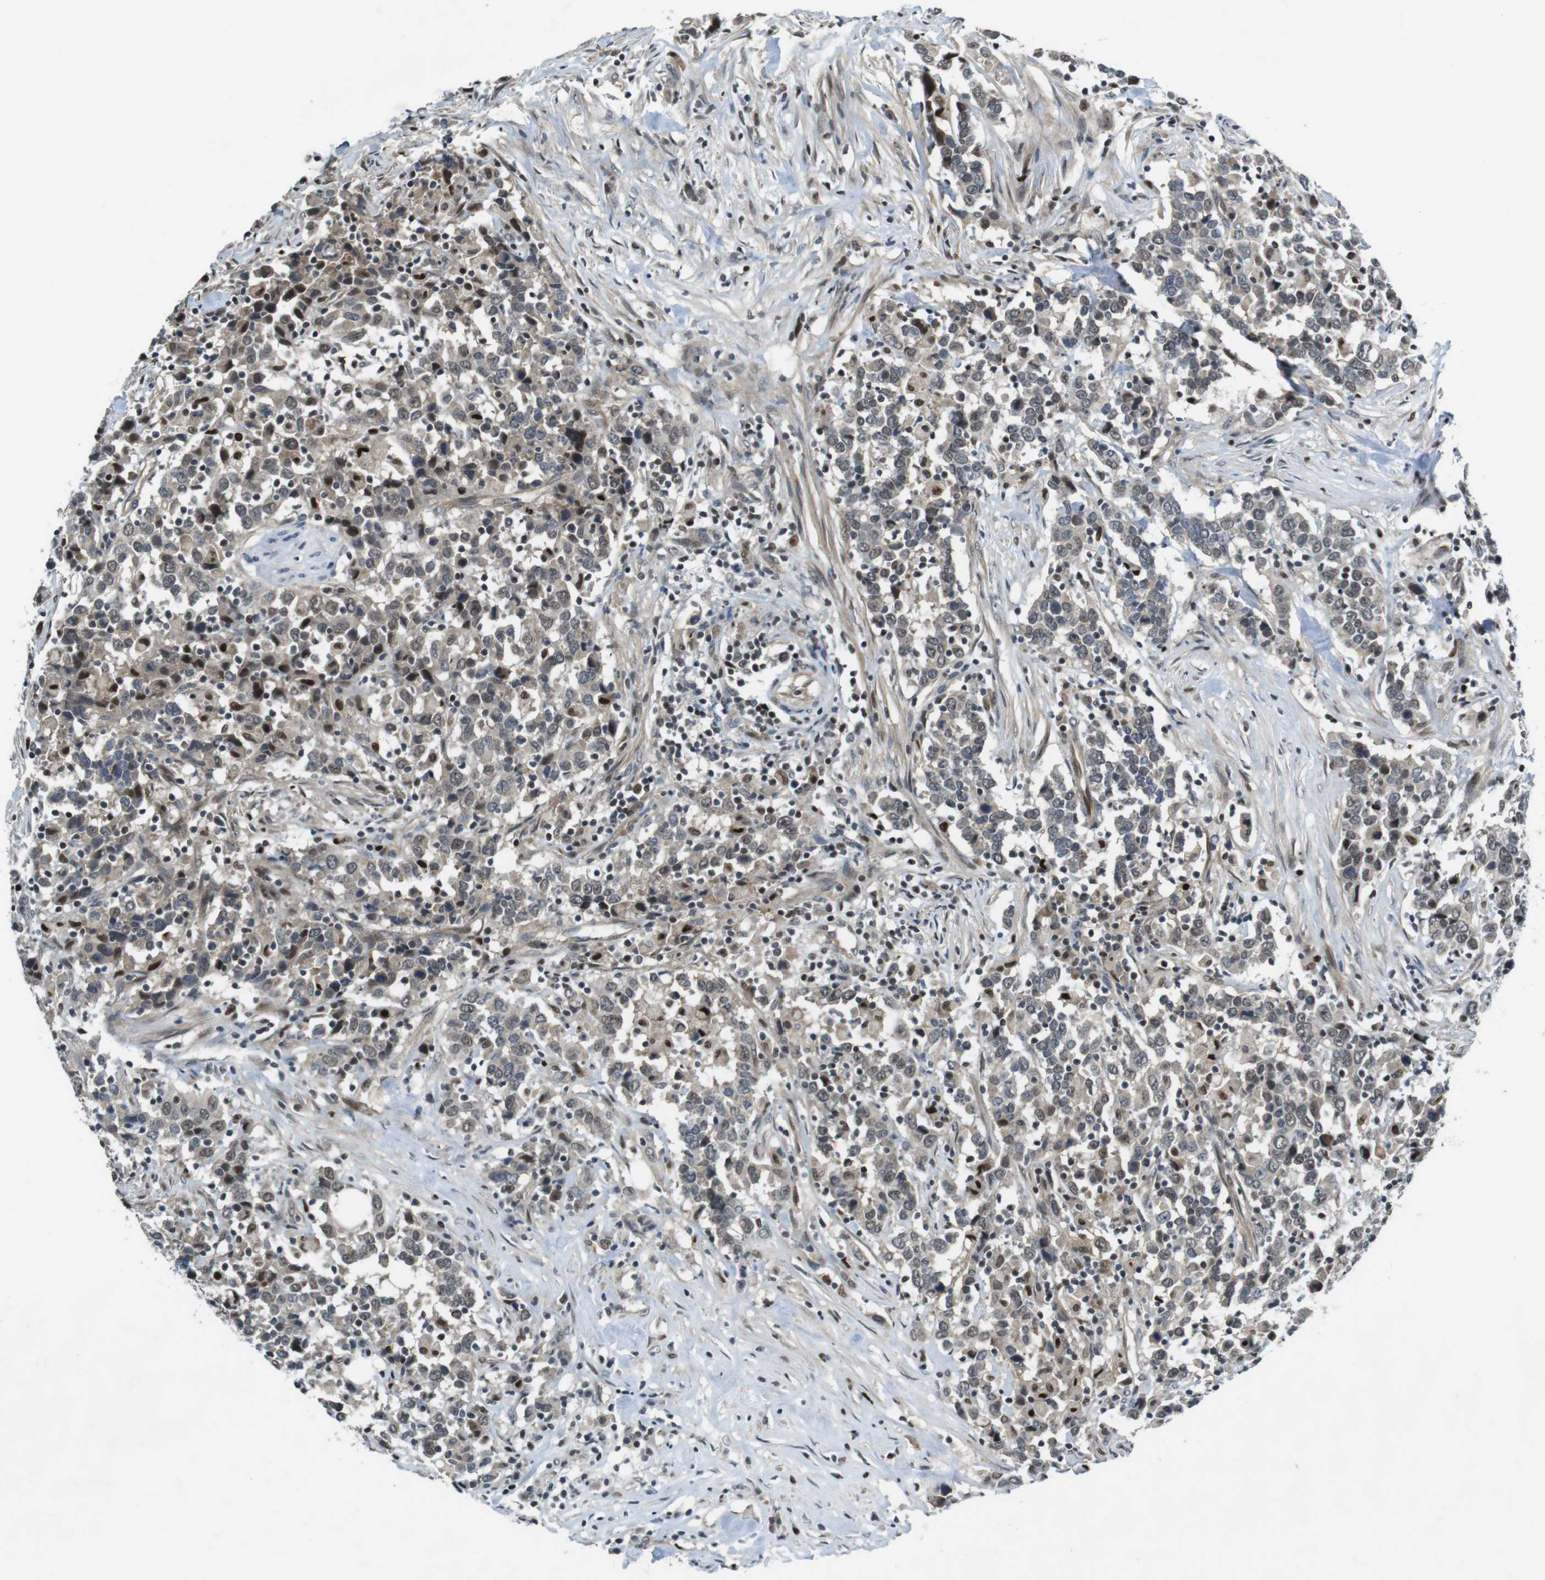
{"staining": {"intensity": "weak", "quantity": ">75%", "location": "cytoplasmic/membranous,nuclear"}, "tissue": "urothelial cancer", "cell_type": "Tumor cells", "image_type": "cancer", "snomed": [{"axis": "morphology", "description": "Urothelial carcinoma, High grade"}, {"axis": "topography", "description": "Urinary bladder"}], "caption": "DAB (3,3'-diaminobenzidine) immunohistochemical staining of urothelial carcinoma (high-grade) reveals weak cytoplasmic/membranous and nuclear protein positivity in approximately >75% of tumor cells. (Stains: DAB in brown, nuclei in blue, Microscopy: brightfield microscopy at high magnification).", "gene": "MAPKAPK5", "patient": {"sex": "male", "age": 61}}